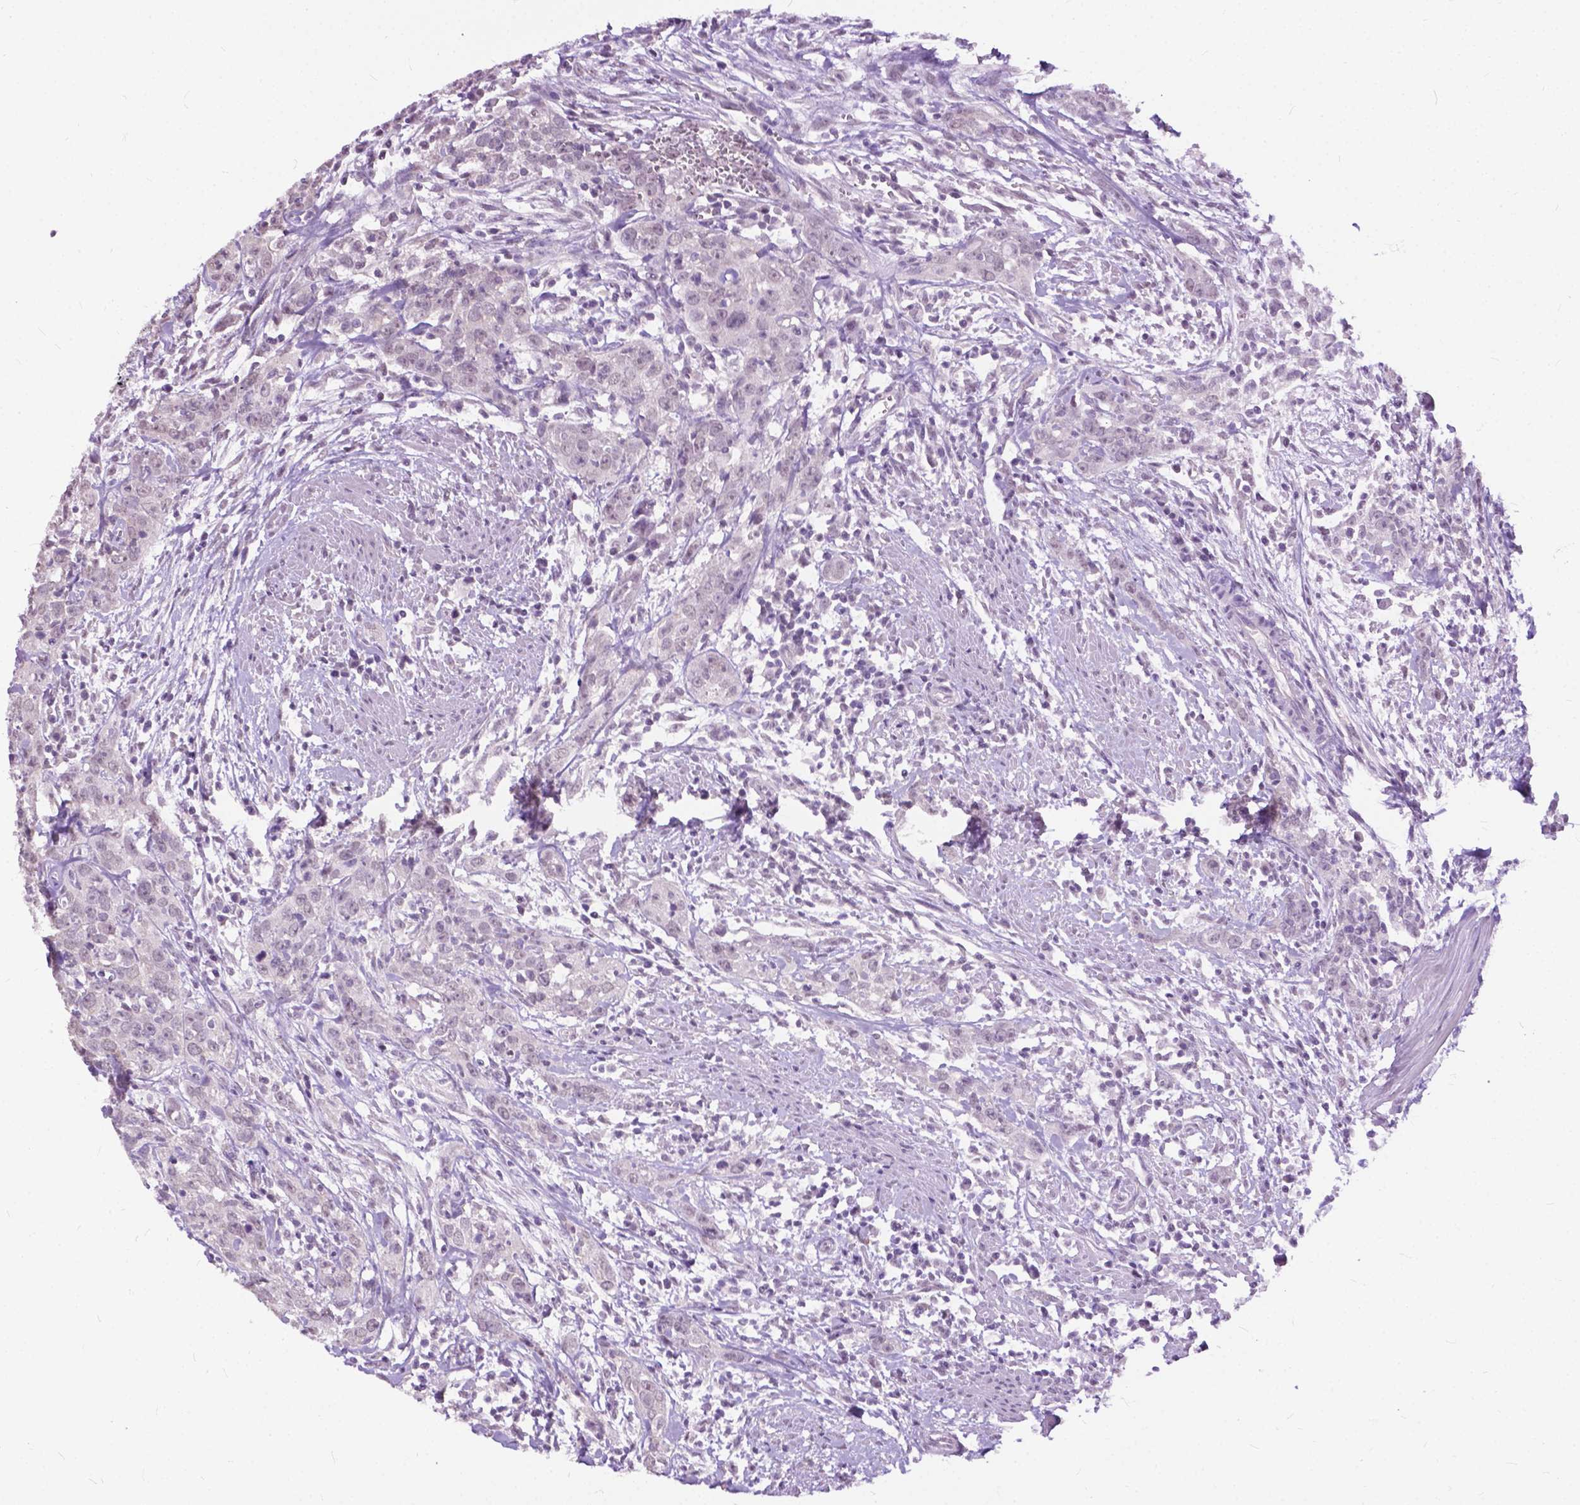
{"staining": {"intensity": "negative", "quantity": "none", "location": "none"}, "tissue": "urothelial cancer", "cell_type": "Tumor cells", "image_type": "cancer", "snomed": [{"axis": "morphology", "description": "Urothelial carcinoma, High grade"}, {"axis": "topography", "description": "Urinary bladder"}], "caption": "The image shows no staining of tumor cells in urothelial cancer.", "gene": "GPR37L1", "patient": {"sex": "male", "age": 83}}